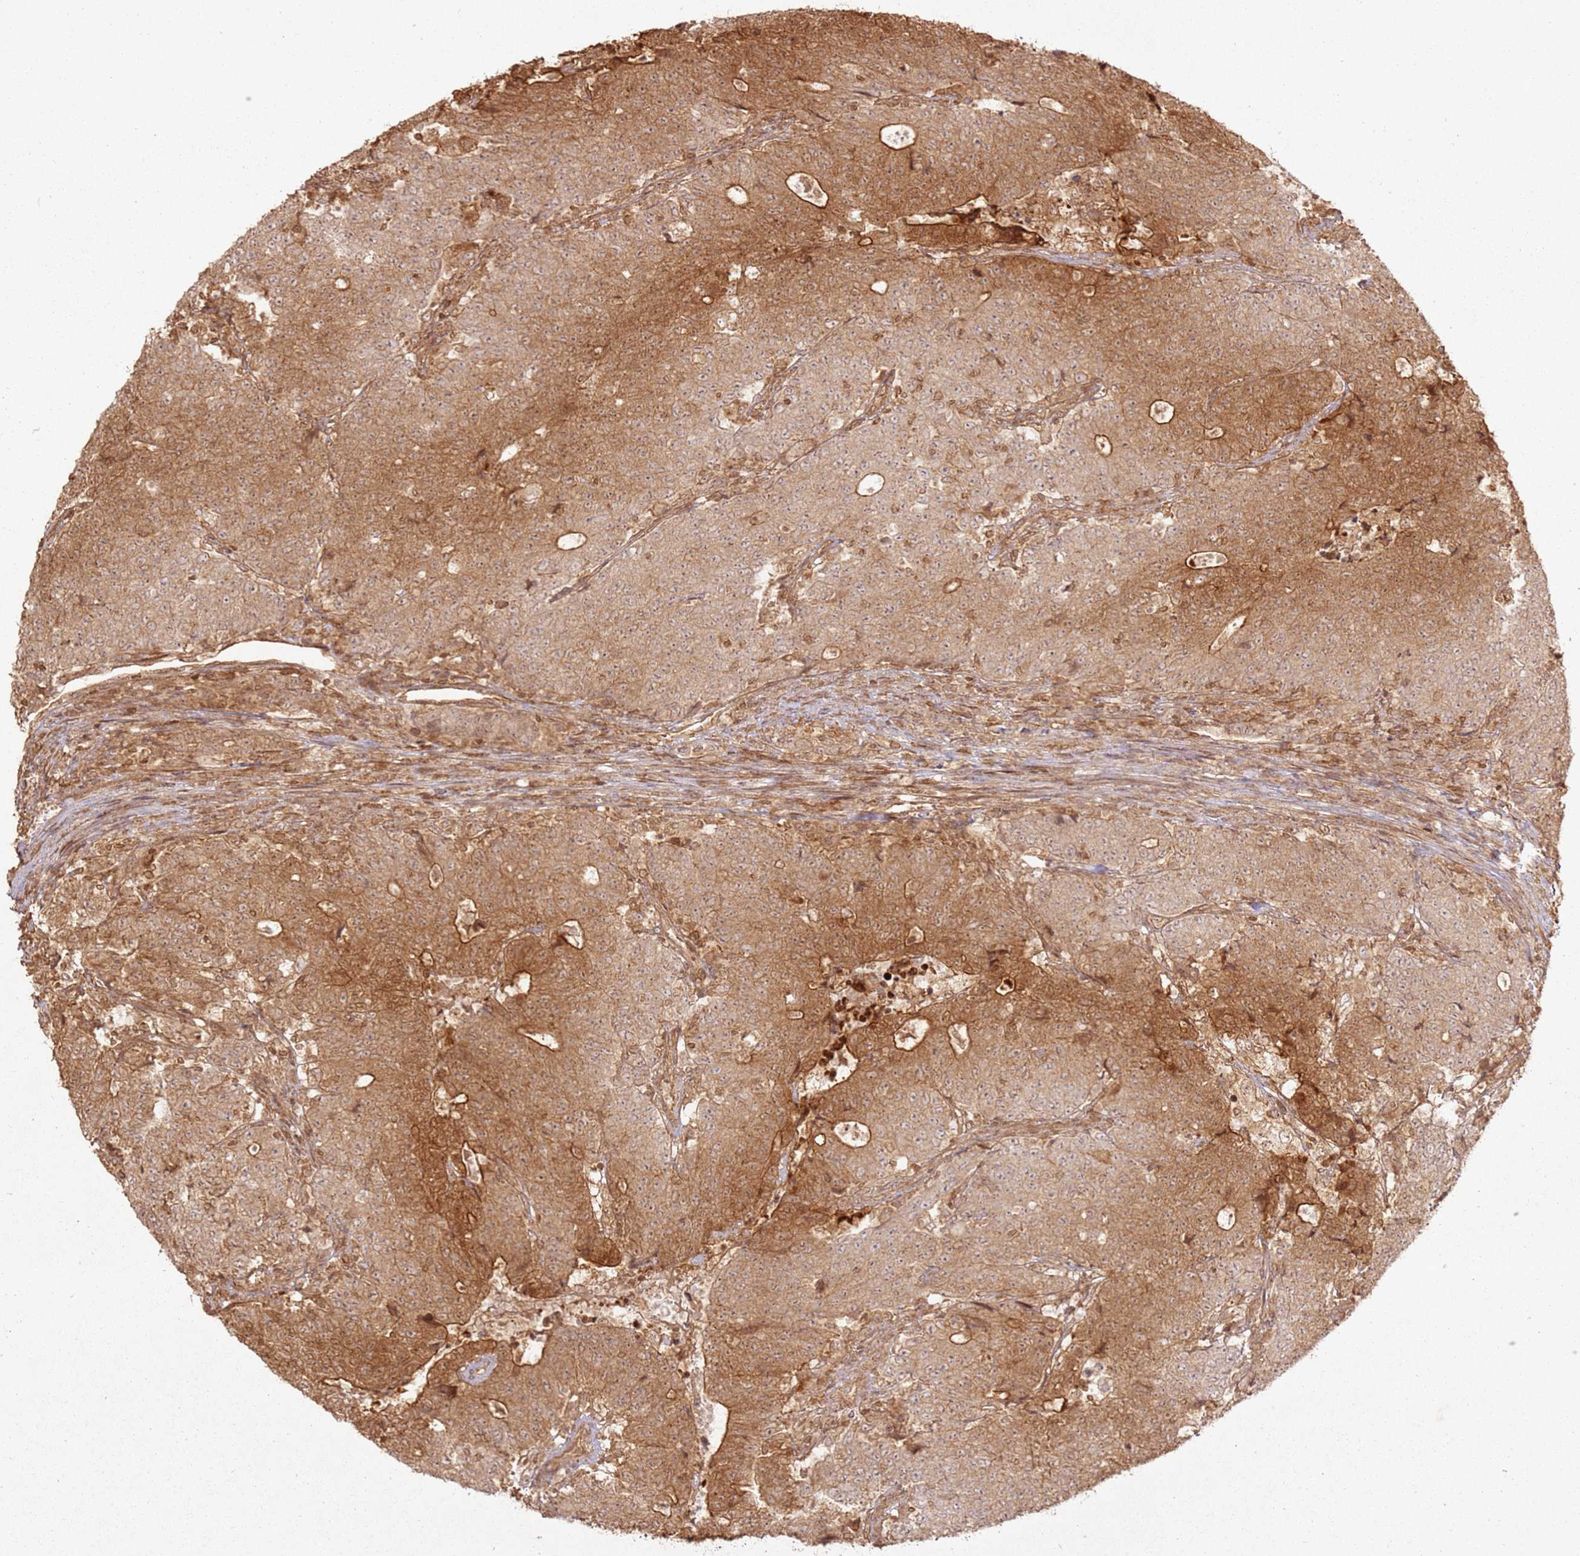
{"staining": {"intensity": "moderate", "quantity": ">75%", "location": "cytoplasmic/membranous"}, "tissue": "colorectal cancer", "cell_type": "Tumor cells", "image_type": "cancer", "snomed": [{"axis": "morphology", "description": "Adenocarcinoma, NOS"}, {"axis": "topography", "description": "Colon"}], "caption": "Approximately >75% of tumor cells in human colorectal adenocarcinoma reveal moderate cytoplasmic/membranous protein expression as visualized by brown immunohistochemical staining.", "gene": "ZNF776", "patient": {"sex": "female", "age": 75}}